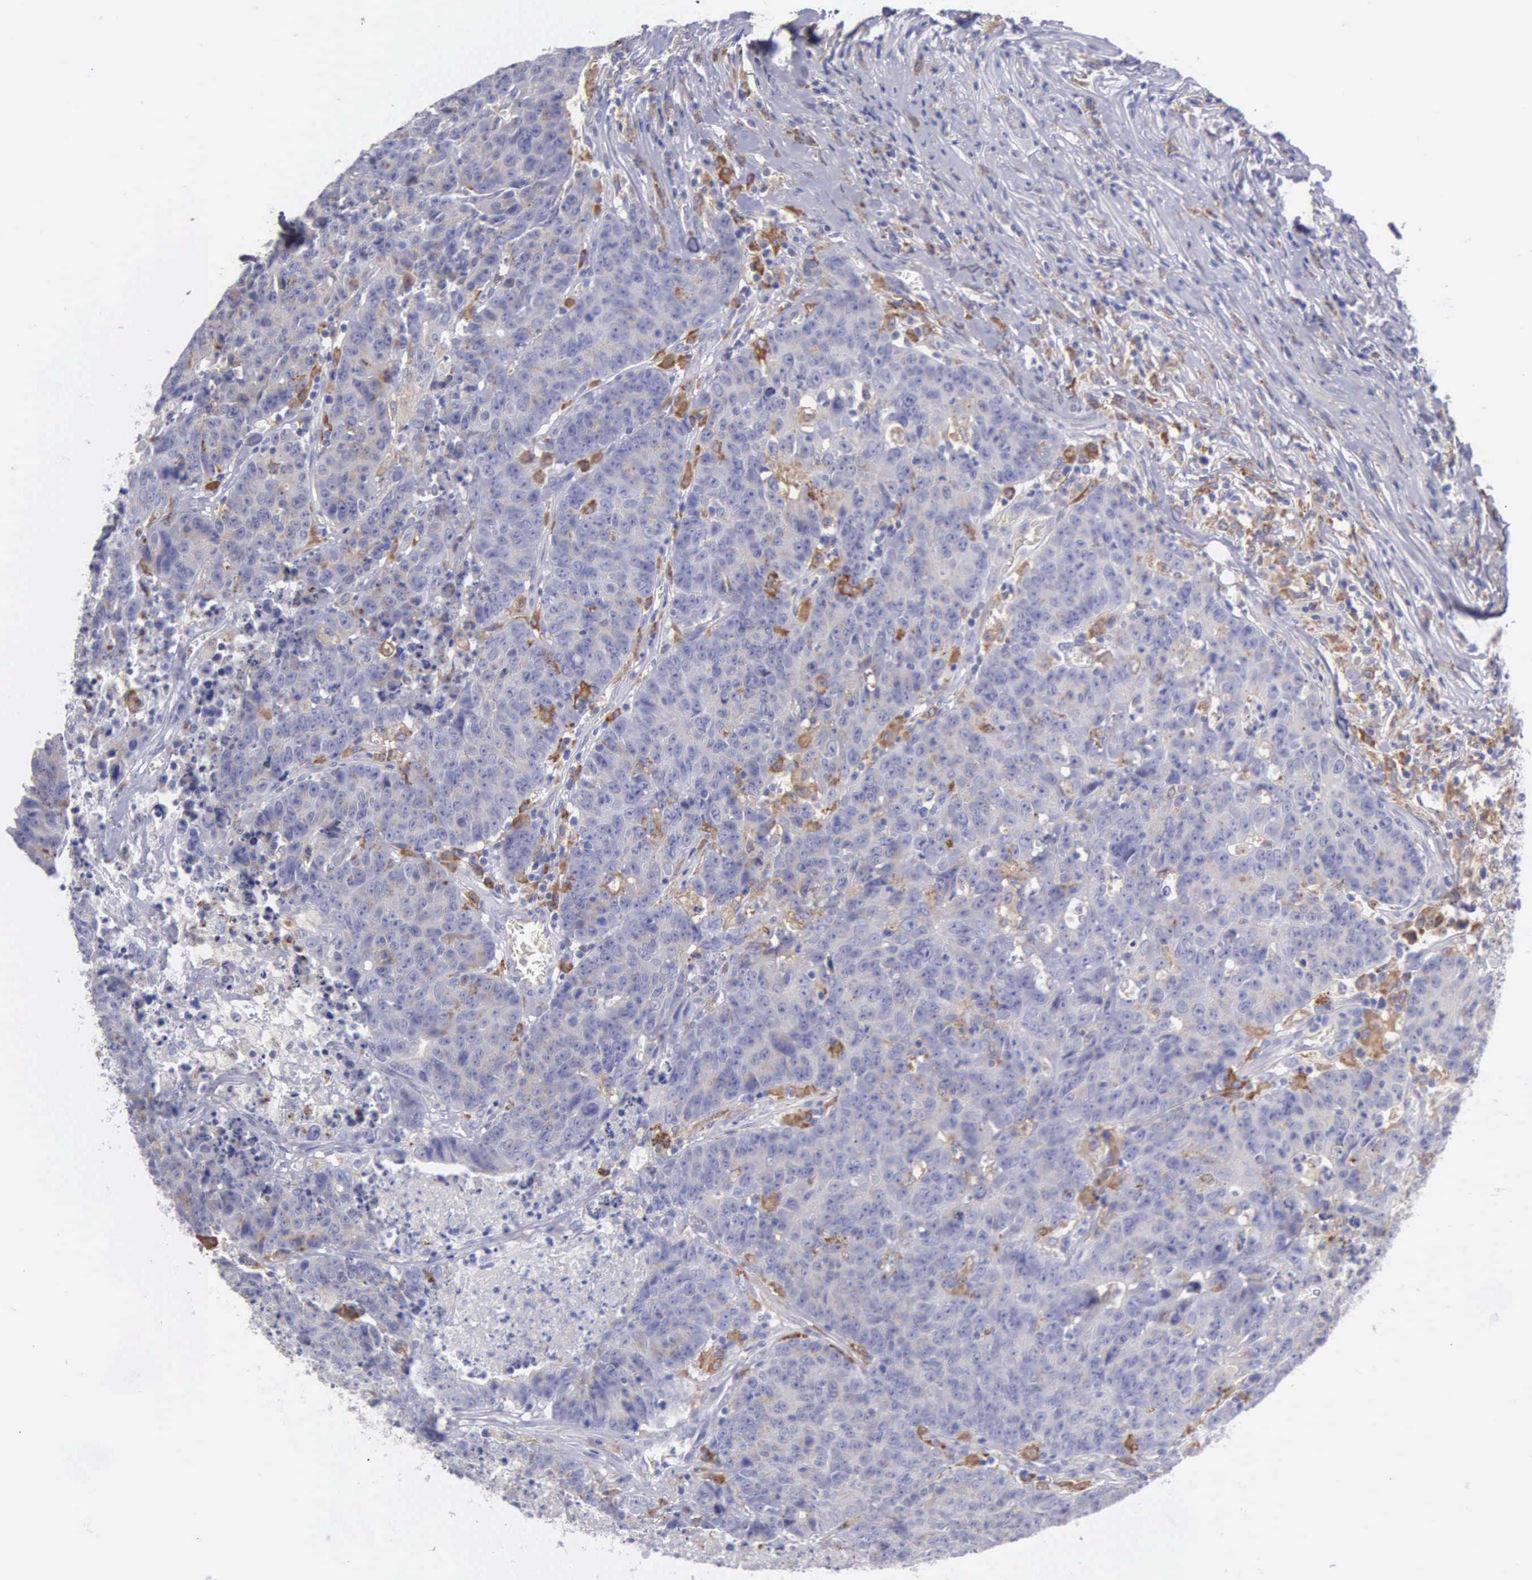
{"staining": {"intensity": "moderate", "quantity": "<25%", "location": "cytoplasmic/membranous"}, "tissue": "colorectal cancer", "cell_type": "Tumor cells", "image_type": "cancer", "snomed": [{"axis": "morphology", "description": "Adenocarcinoma, NOS"}, {"axis": "topography", "description": "Colon"}], "caption": "Colorectal adenocarcinoma stained with a protein marker demonstrates moderate staining in tumor cells.", "gene": "TYRP1", "patient": {"sex": "female", "age": 53}}